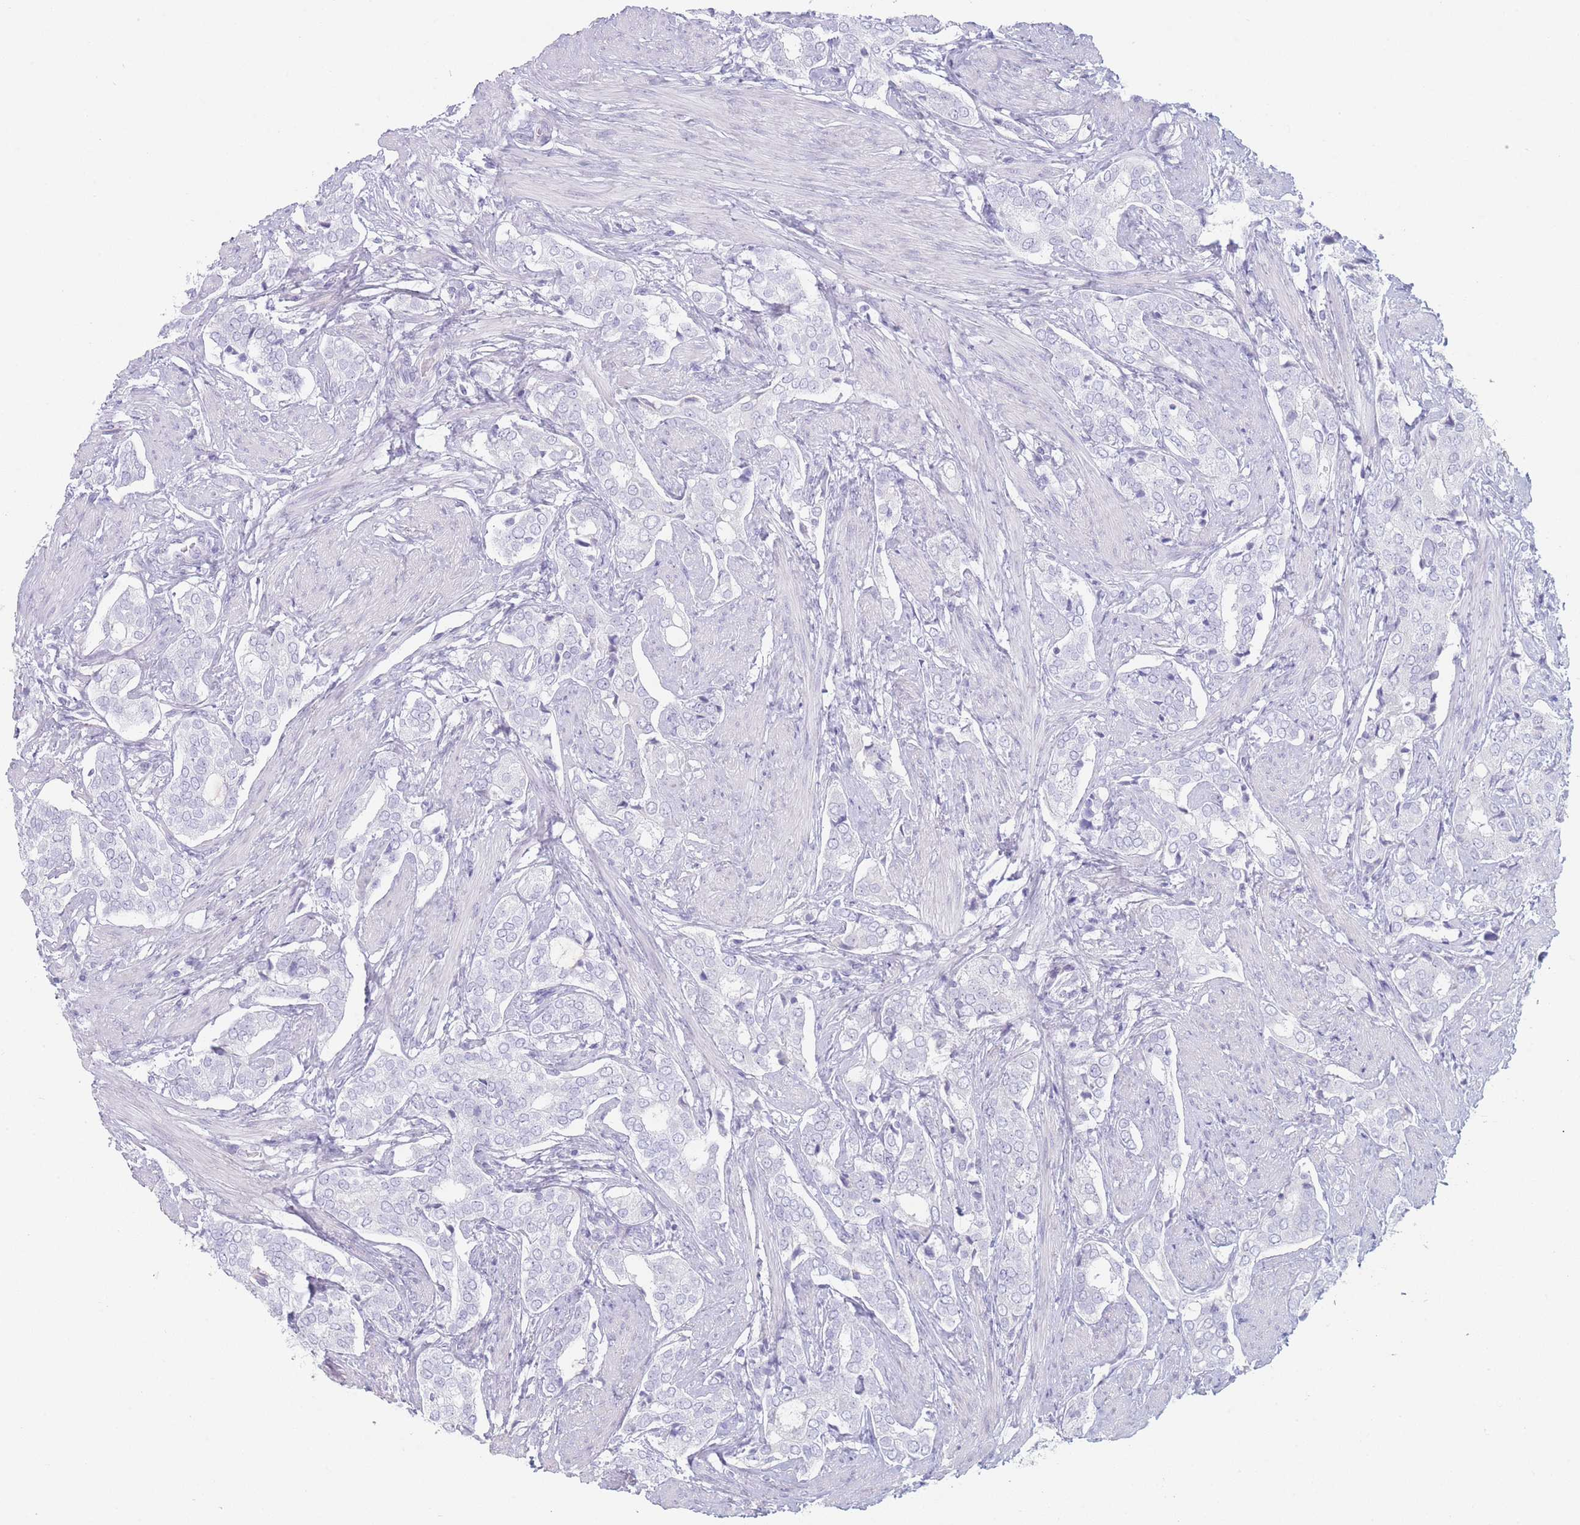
{"staining": {"intensity": "negative", "quantity": "none", "location": "none"}, "tissue": "prostate cancer", "cell_type": "Tumor cells", "image_type": "cancer", "snomed": [{"axis": "morphology", "description": "Adenocarcinoma, High grade"}, {"axis": "topography", "description": "Prostate"}], "caption": "Tumor cells show no significant protein expression in prostate cancer.", "gene": "GPR12", "patient": {"sex": "male", "age": 71}}